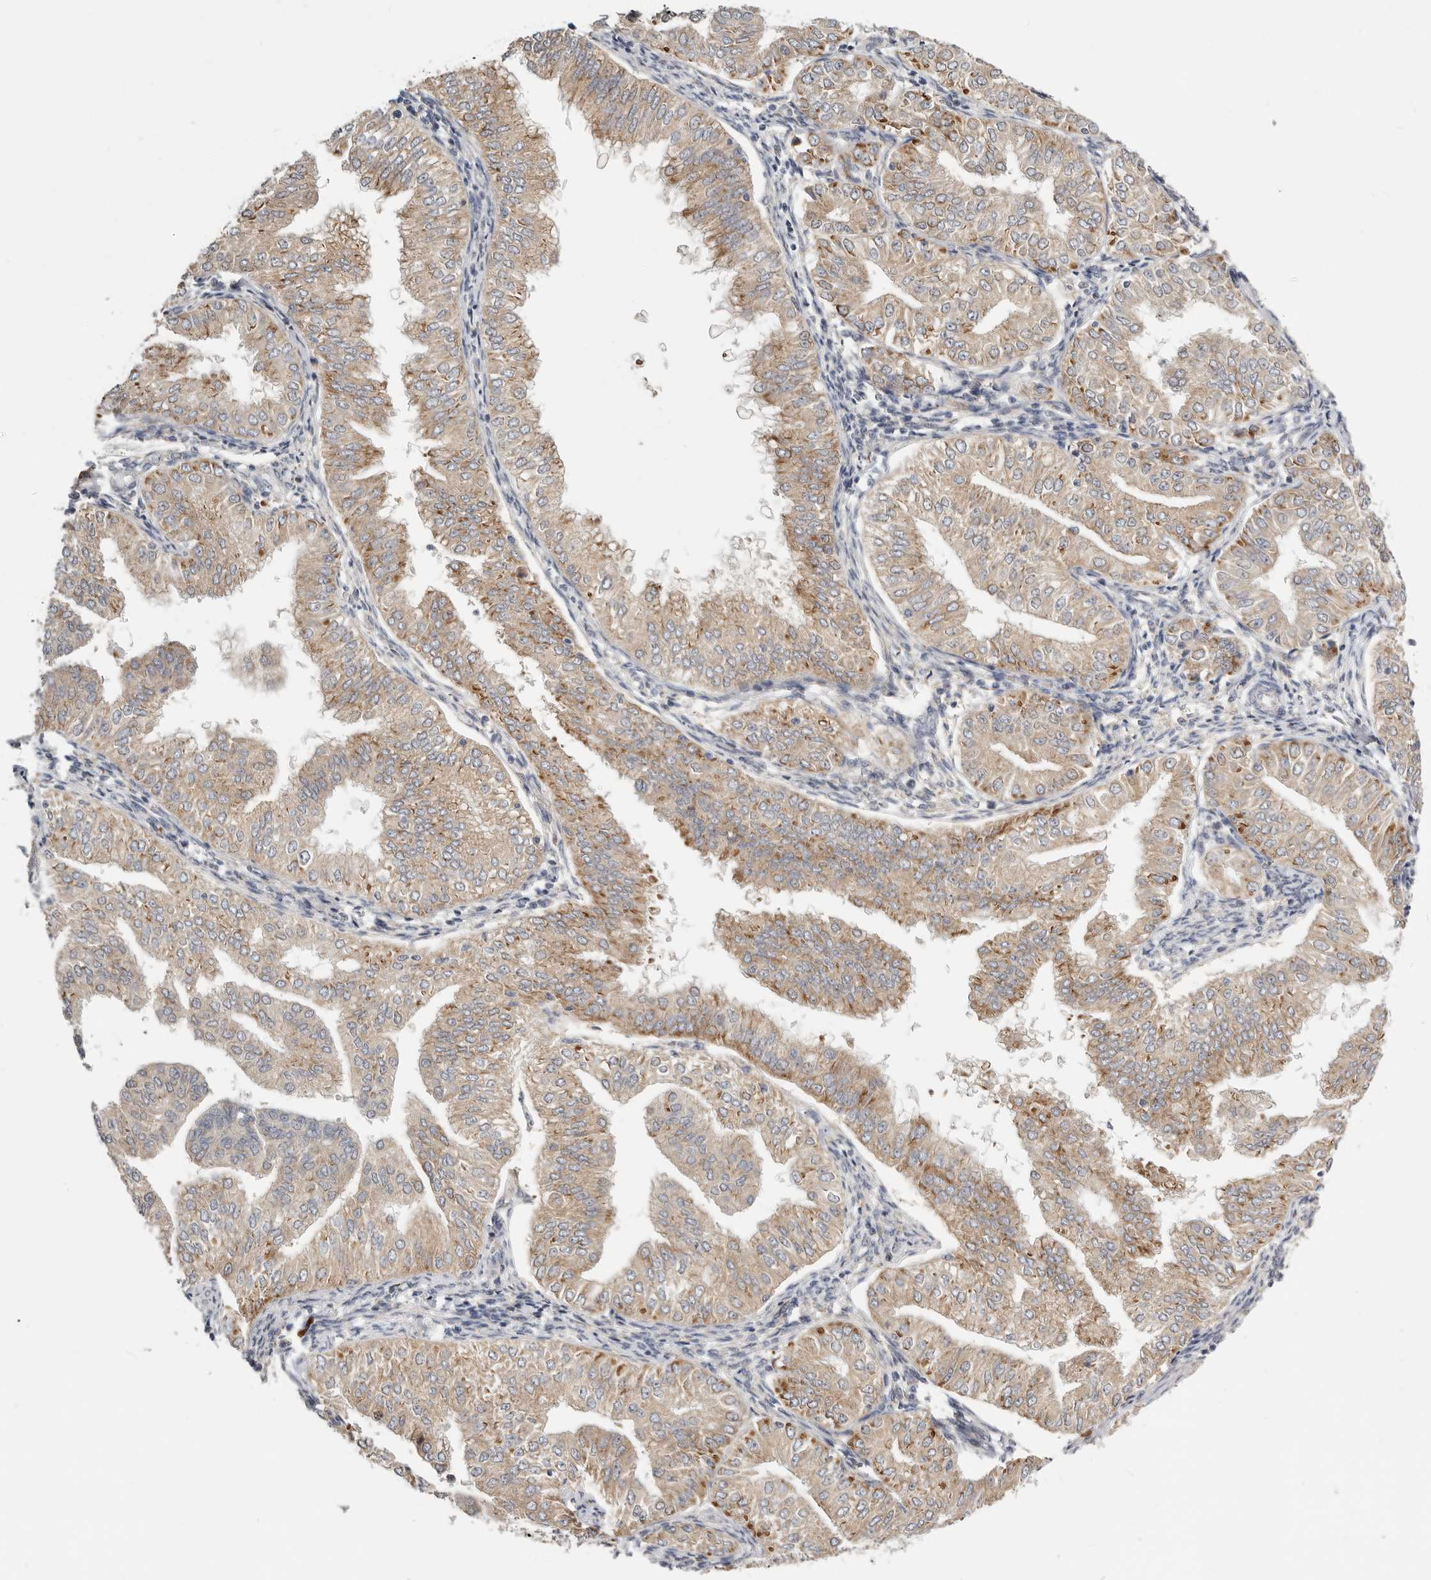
{"staining": {"intensity": "moderate", "quantity": "25%-75%", "location": "cytoplasmic/membranous"}, "tissue": "endometrial cancer", "cell_type": "Tumor cells", "image_type": "cancer", "snomed": [{"axis": "morphology", "description": "Normal tissue, NOS"}, {"axis": "morphology", "description": "Adenocarcinoma, NOS"}, {"axis": "topography", "description": "Endometrium"}], "caption": "Endometrial cancer (adenocarcinoma) stained for a protein (brown) displays moderate cytoplasmic/membranous positive positivity in about 25%-75% of tumor cells.", "gene": "IL32", "patient": {"sex": "female", "age": 53}}